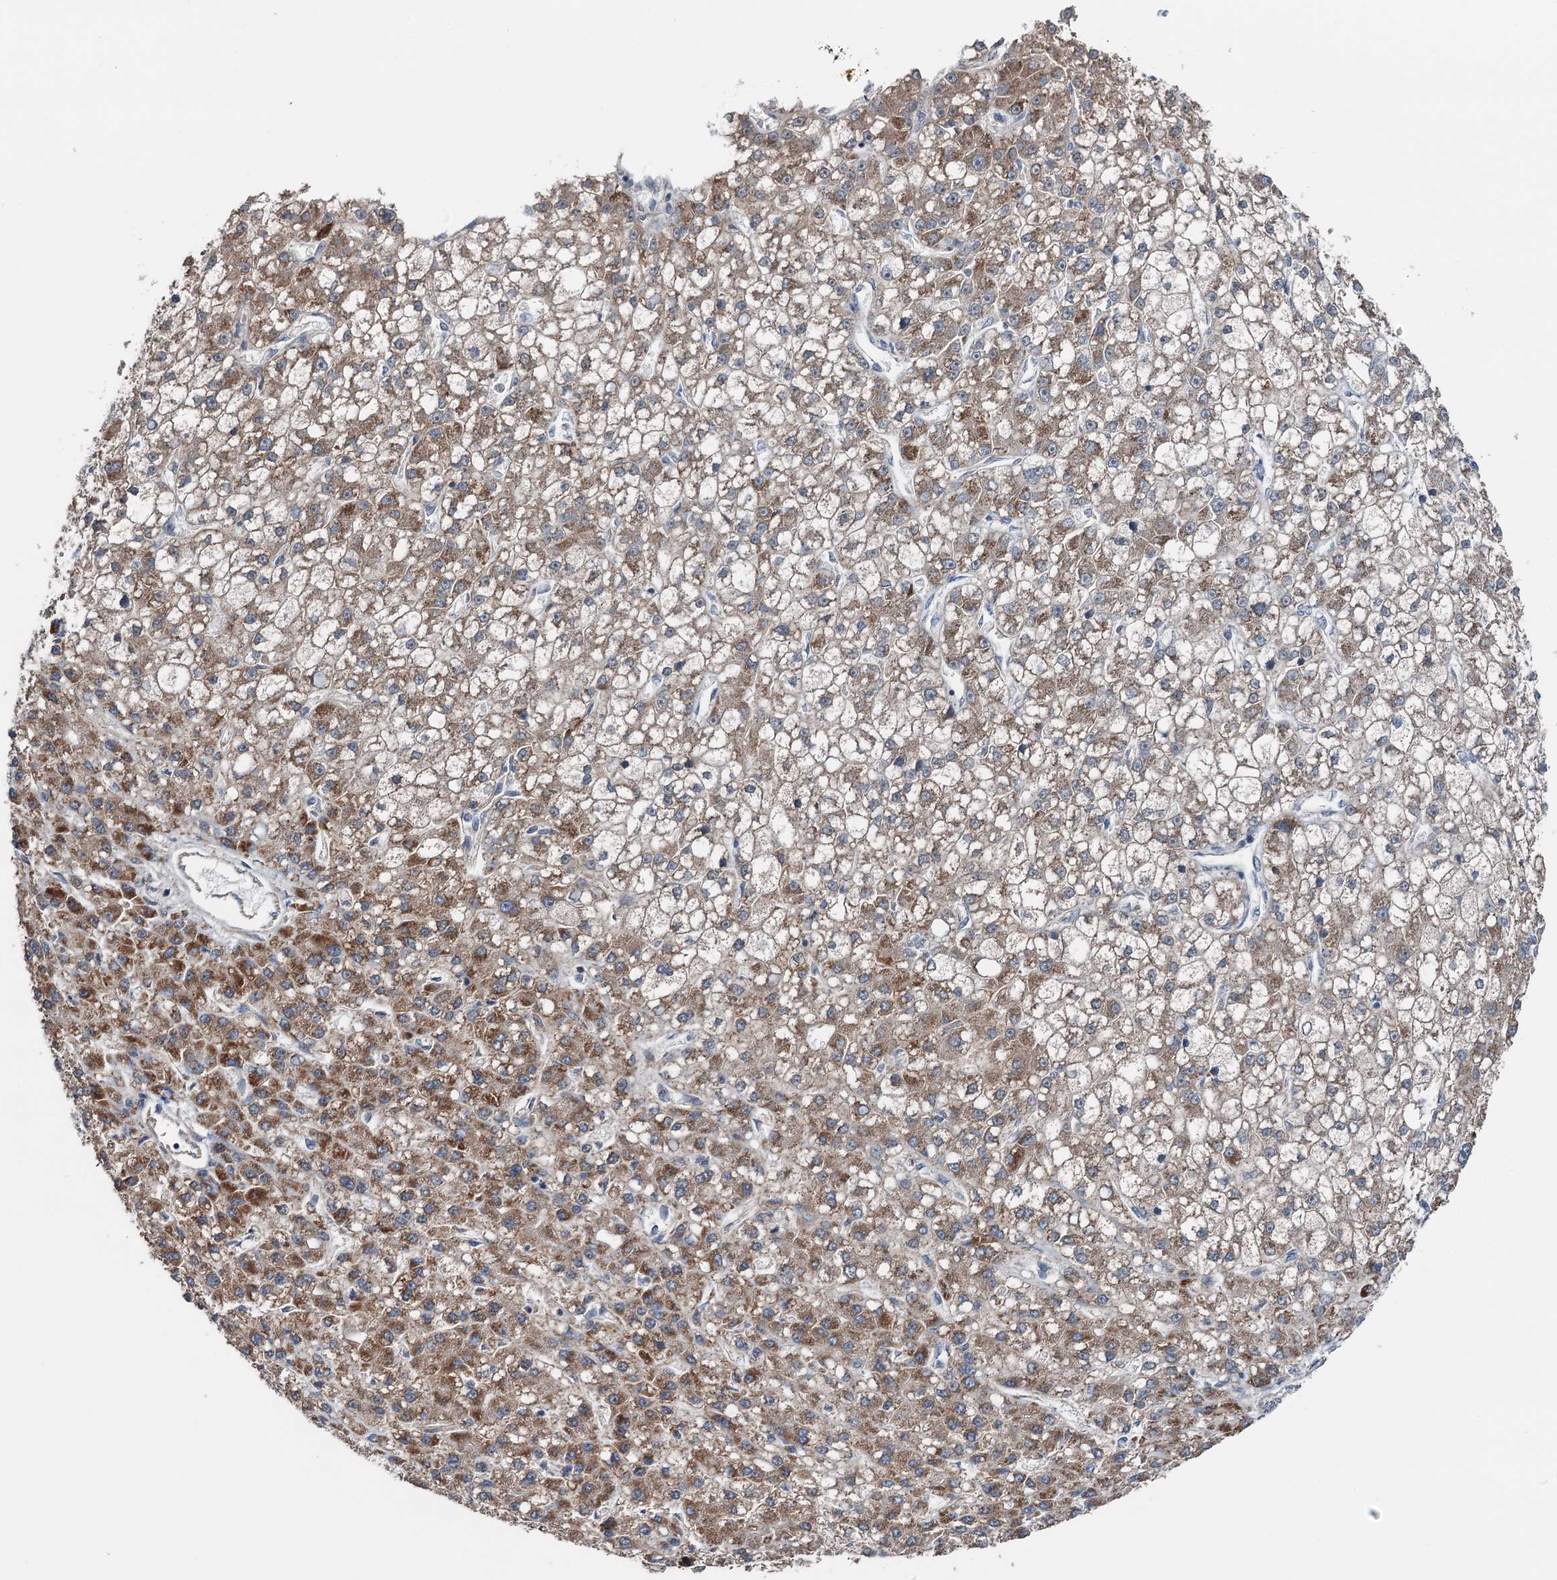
{"staining": {"intensity": "moderate", "quantity": ">75%", "location": "cytoplasmic/membranous"}, "tissue": "liver cancer", "cell_type": "Tumor cells", "image_type": "cancer", "snomed": [{"axis": "morphology", "description": "Carcinoma, Hepatocellular, NOS"}, {"axis": "topography", "description": "Liver"}], "caption": "Moderate cytoplasmic/membranous expression is appreciated in about >75% of tumor cells in liver hepatocellular carcinoma. The protein of interest is stained brown, and the nuclei are stained in blue (DAB (3,3'-diaminobenzidine) IHC with brightfield microscopy, high magnification).", "gene": "ELAC1", "patient": {"sex": "male", "age": 67}}